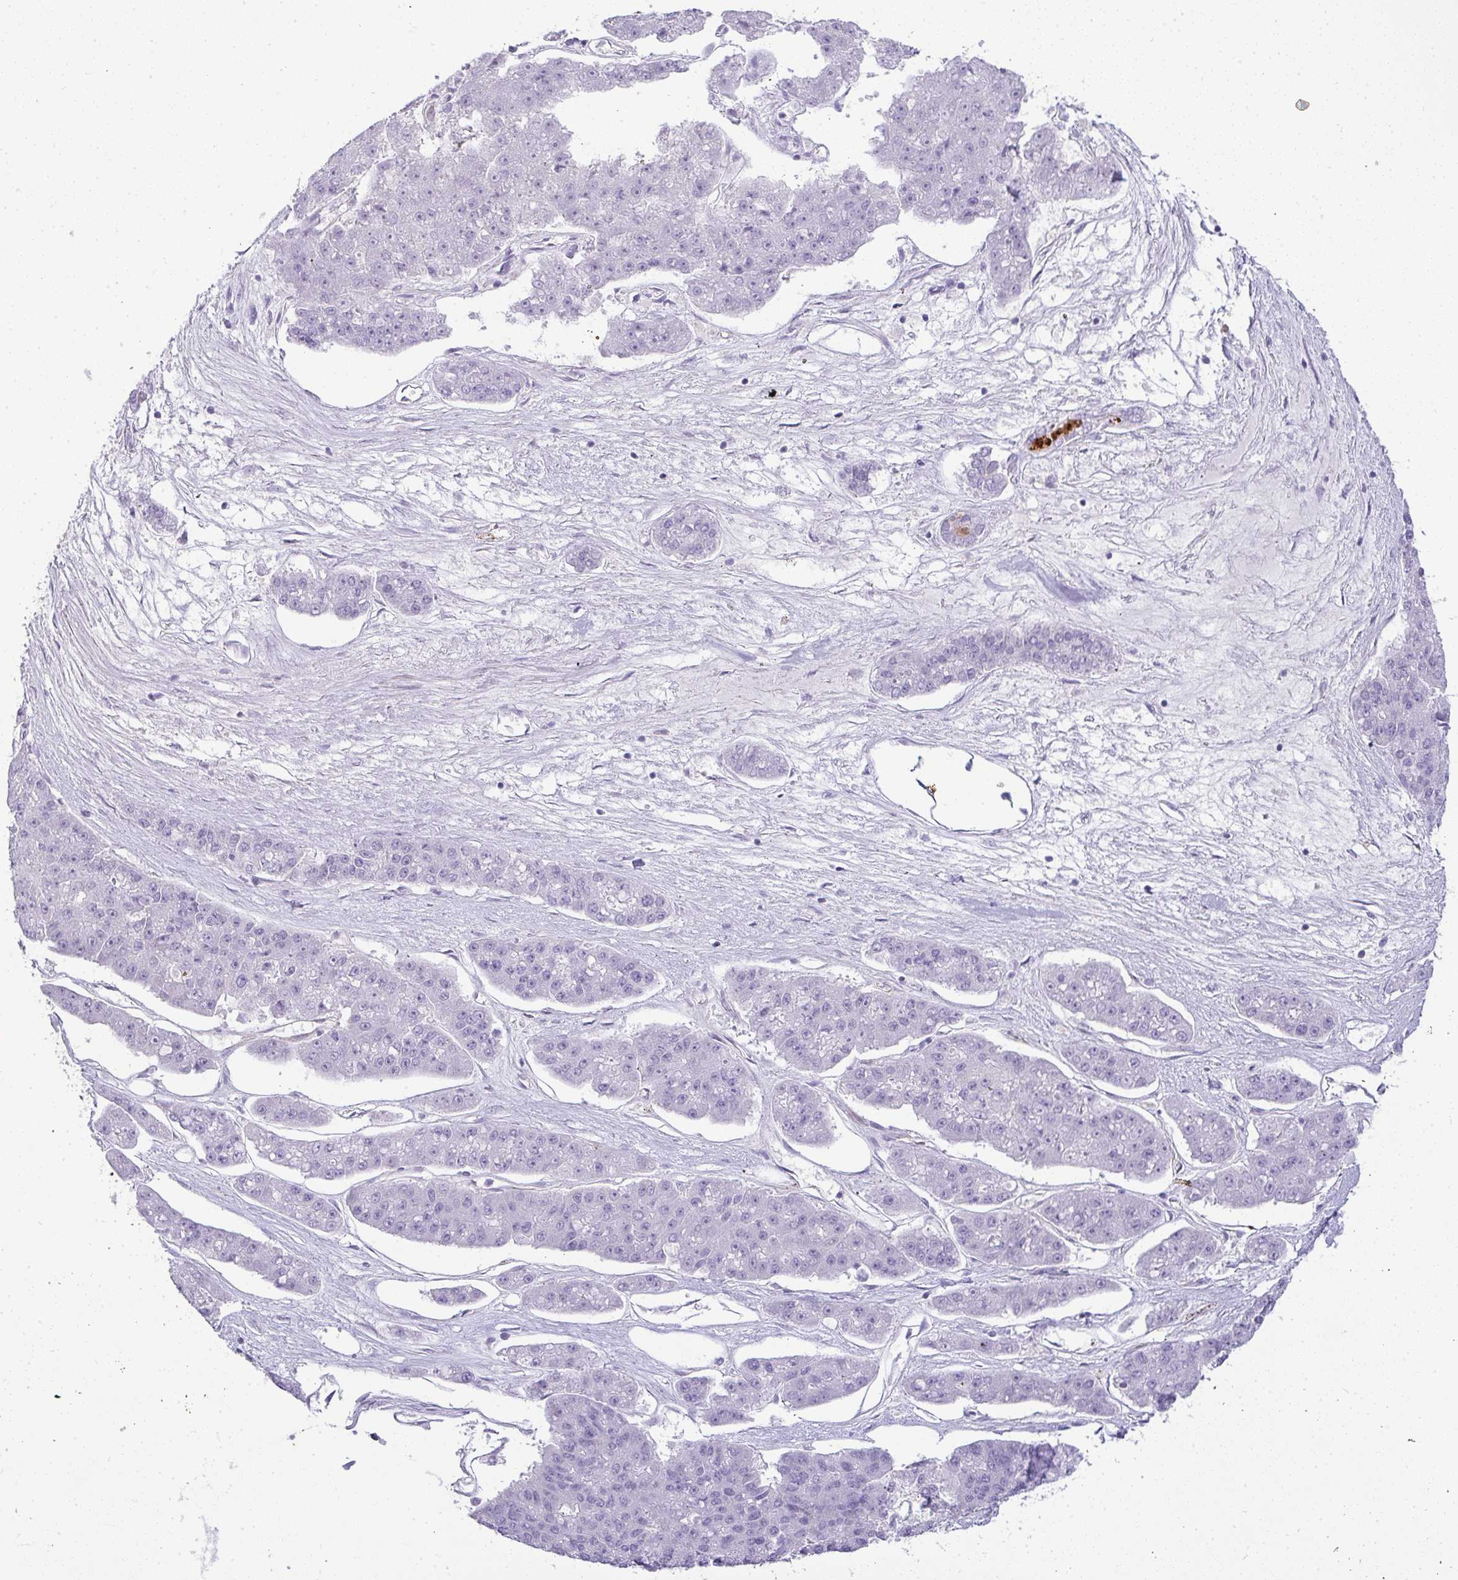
{"staining": {"intensity": "negative", "quantity": "none", "location": "none"}, "tissue": "pancreatic cancer", "cell_type": "Tumor cells", "image_type": "cancer", "snomed": [{"axis": "morphology", "description": "Adenocarcinoma, NOS"}, {"axis": "topography", "description": "Pancreas"}], "caption": "IHC image of neoplastic tissue: pancreatic cancer (adenocarcinoma) stained with DAB demonstrates no significant protein staining in tumor cells. Brightfield microscopy of IHC stained with DAB (brown) and hematoxylin (blue), captured at high magnification.", "gene": "LIPE", "patient": {"sex": "male", "age": 50}}